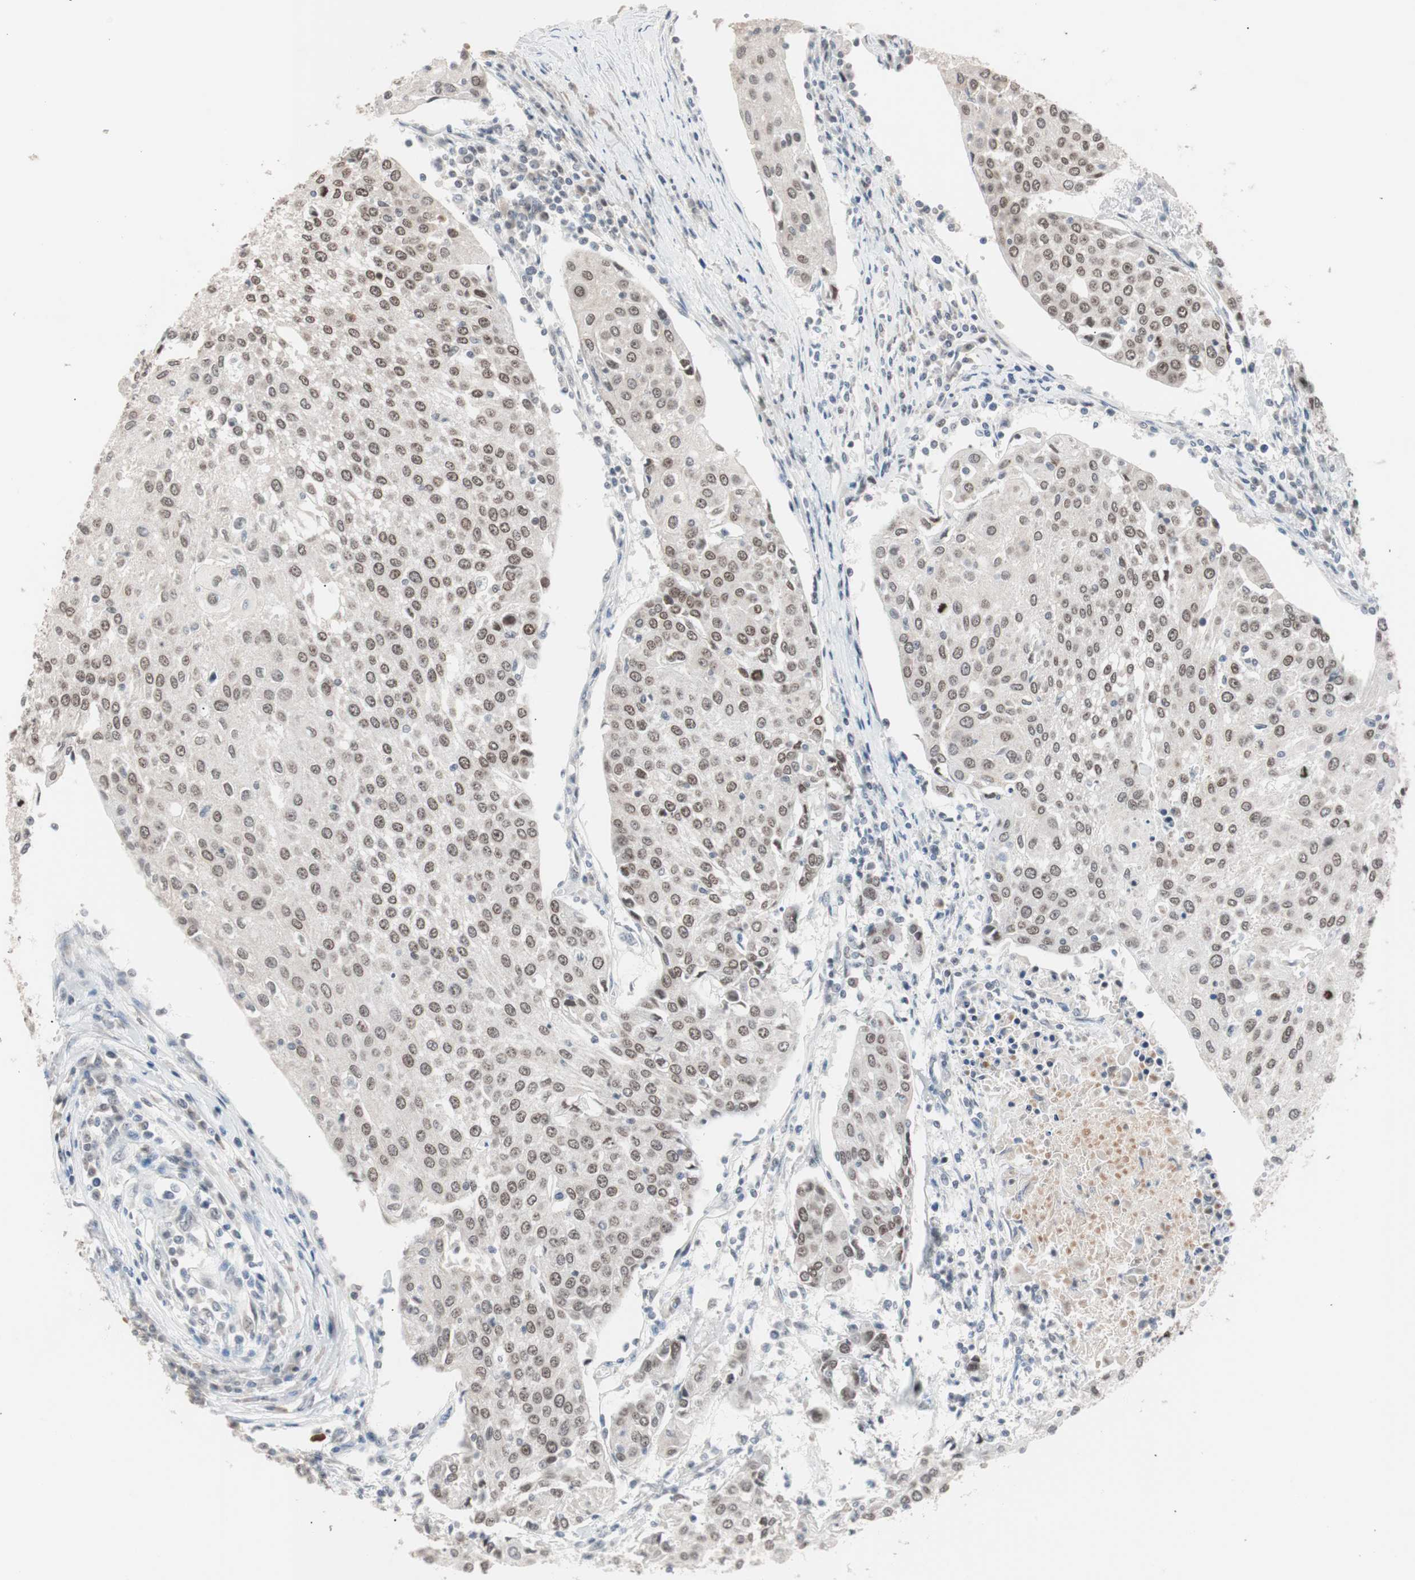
{"staining": {"intensity": "moderate", "quantity": ">75%", "location": "nuclear"}, "tissue": "urothelial cancer", "cell_type": "Tumor cells", "image_type": "cancer", "snomed": [{"axis": "morphology", "description": "Urothelial carcinoma, High grade"}, {"axis": "topography", "description": "Urinary bladder"}], "caption": "DAB immunohistochemical staining of human urothelial carcinoma (high-grade) exhibits moderate nuclear protein staining in approximately >75% of tumor cells.", "gene": "LIG3", "patient": {"sex": "female", "age": 85}}